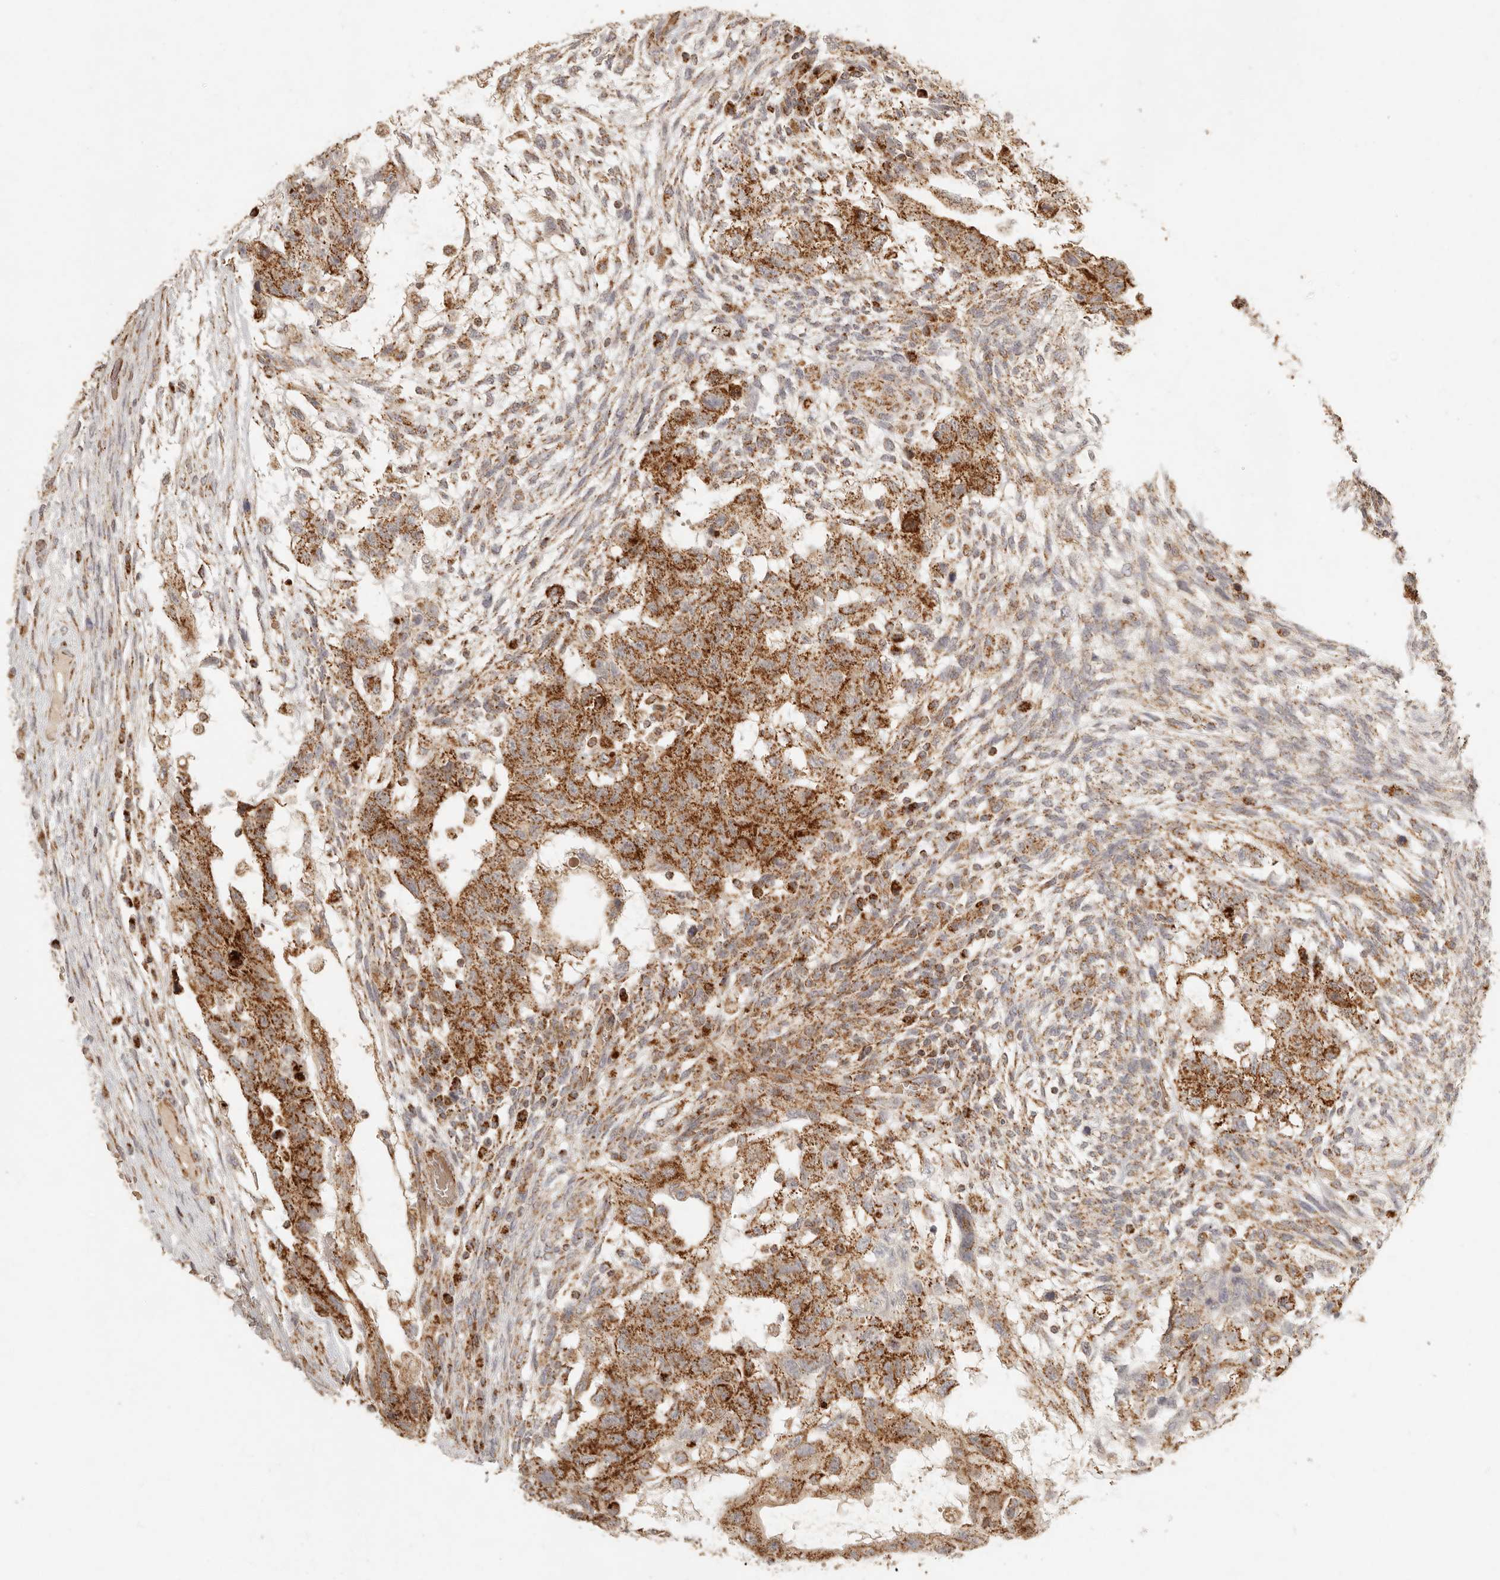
{"staining": {"intensity": "moderate", "quantity": ">75%", "location": "cytoplasmic/membranous"}, "tissue": "testis cancer", "cell_type": "Tumor cells", "image_type": "cancer", "snomed": [{"axis": "morphology", "description": "Normal tissue, NOS"}, {"axis": "morphology", "description": "Carcinoma, Embryonal, NOS"}, {"axis": "topography", "description": "Testis"}], "caption": "The histopathology image demonstrates immunohistochemical staining of embryonal carcinoma (testis). There is moderate cytoplasmic/membranous expression is appreciated in about >75% of tumor cells.", "gene": "MRPL55", "patient": {"sex": "male", "age": 36}}